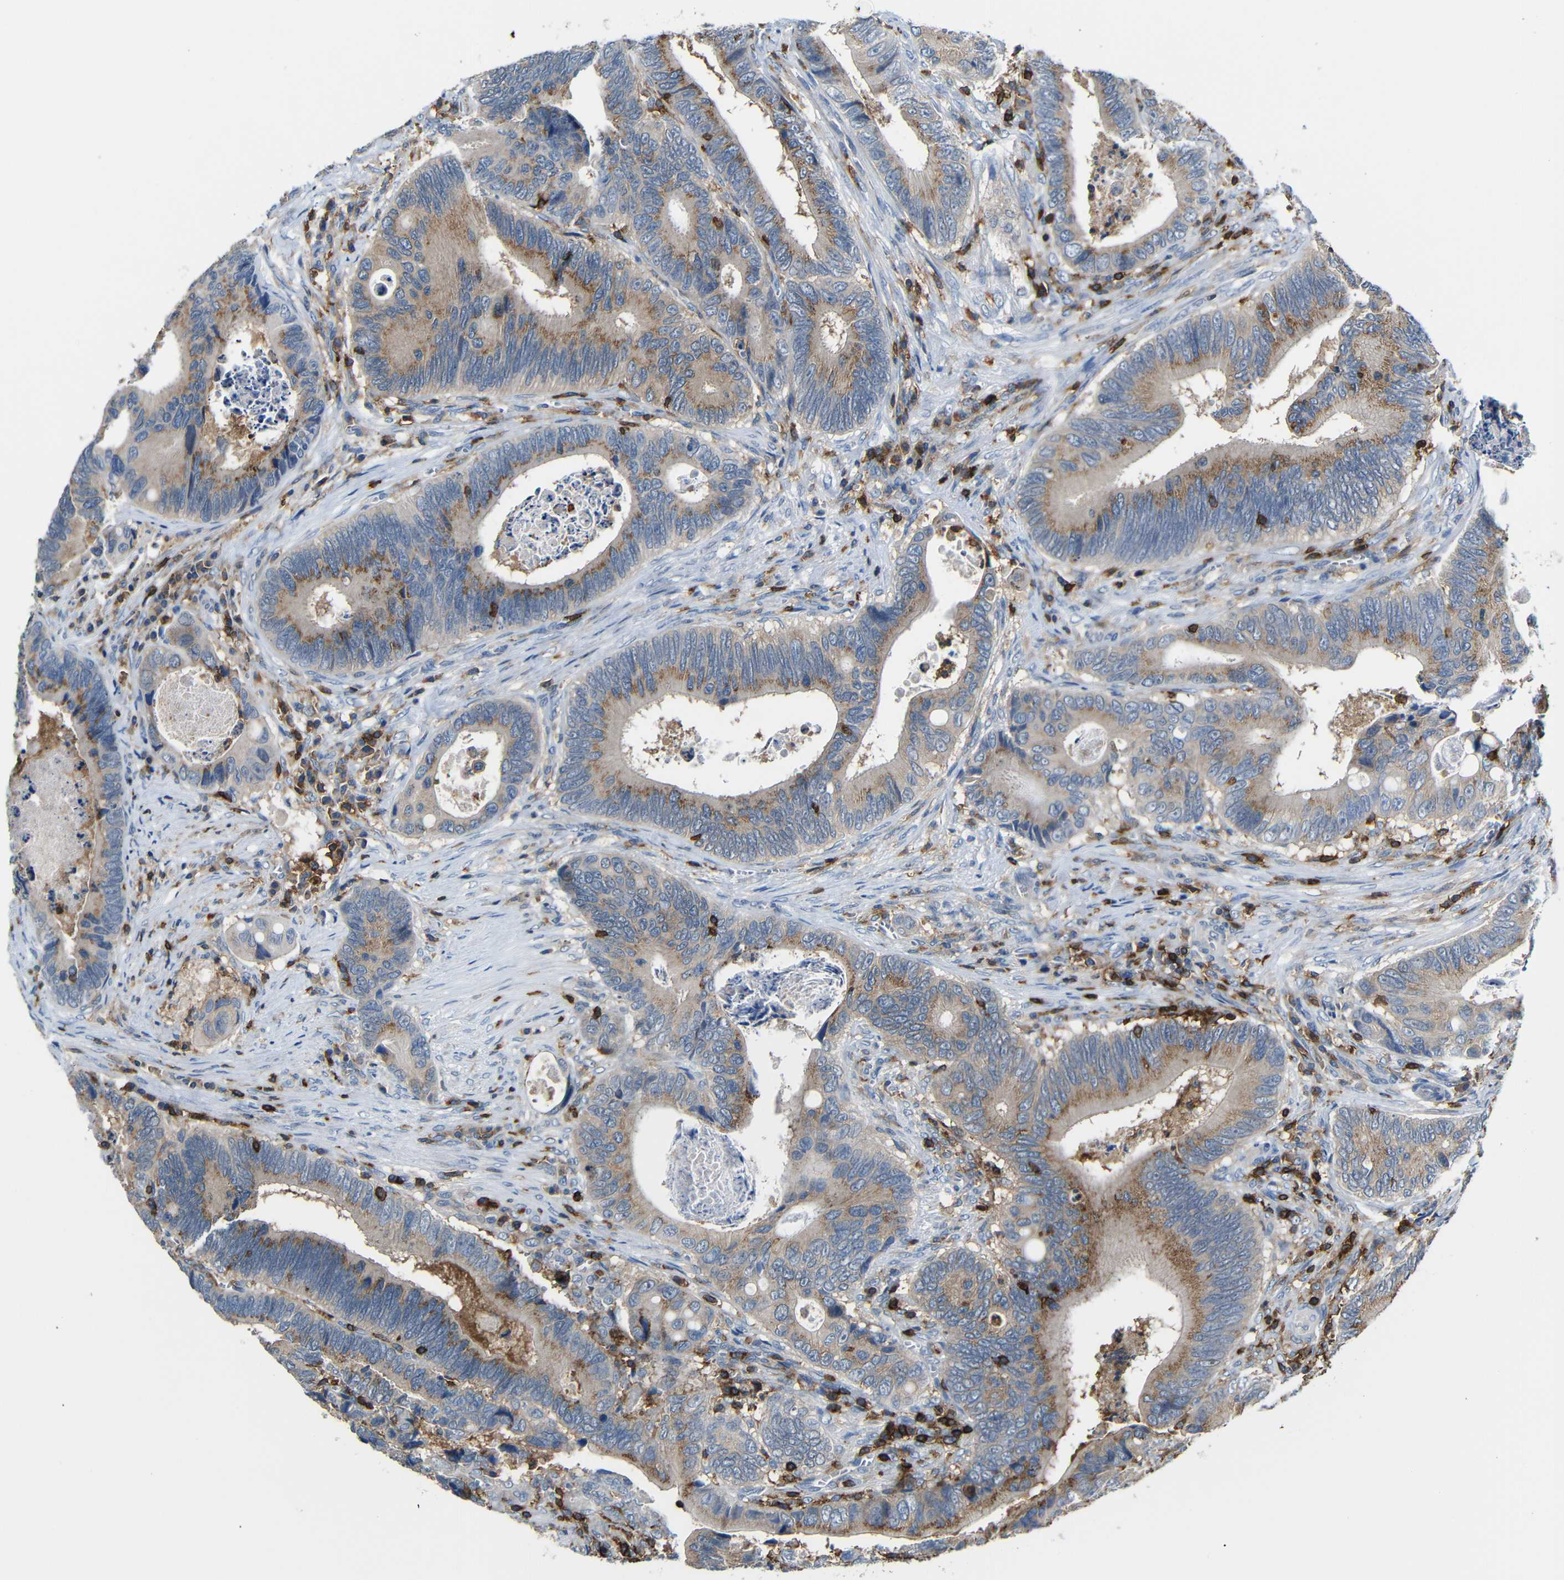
{"staining": {"intensity": "moderate", "quantity": ">75%", "location": "cytoplasmic/membranous"}, "tissue": "colorectal cancer", "cell_type": "Tumor cells", "image_type": "cancer", "snomed": [{"axis": "morphology", "description": "Inflammation, NOS"}, {"axis": "morphology", "description": "Adenocarcinoma, NOS"}, {"axis": "topography", "description": "Colon"}], "caption": "Brown immunohistochemical staining in human colorectal adenocarcinoma displays moderate cytoplasmic/membranous positivity in approximately >75% of tumor cells.", "gene": "P2RY12", "patient": {"sex": "male", "age": 72}}